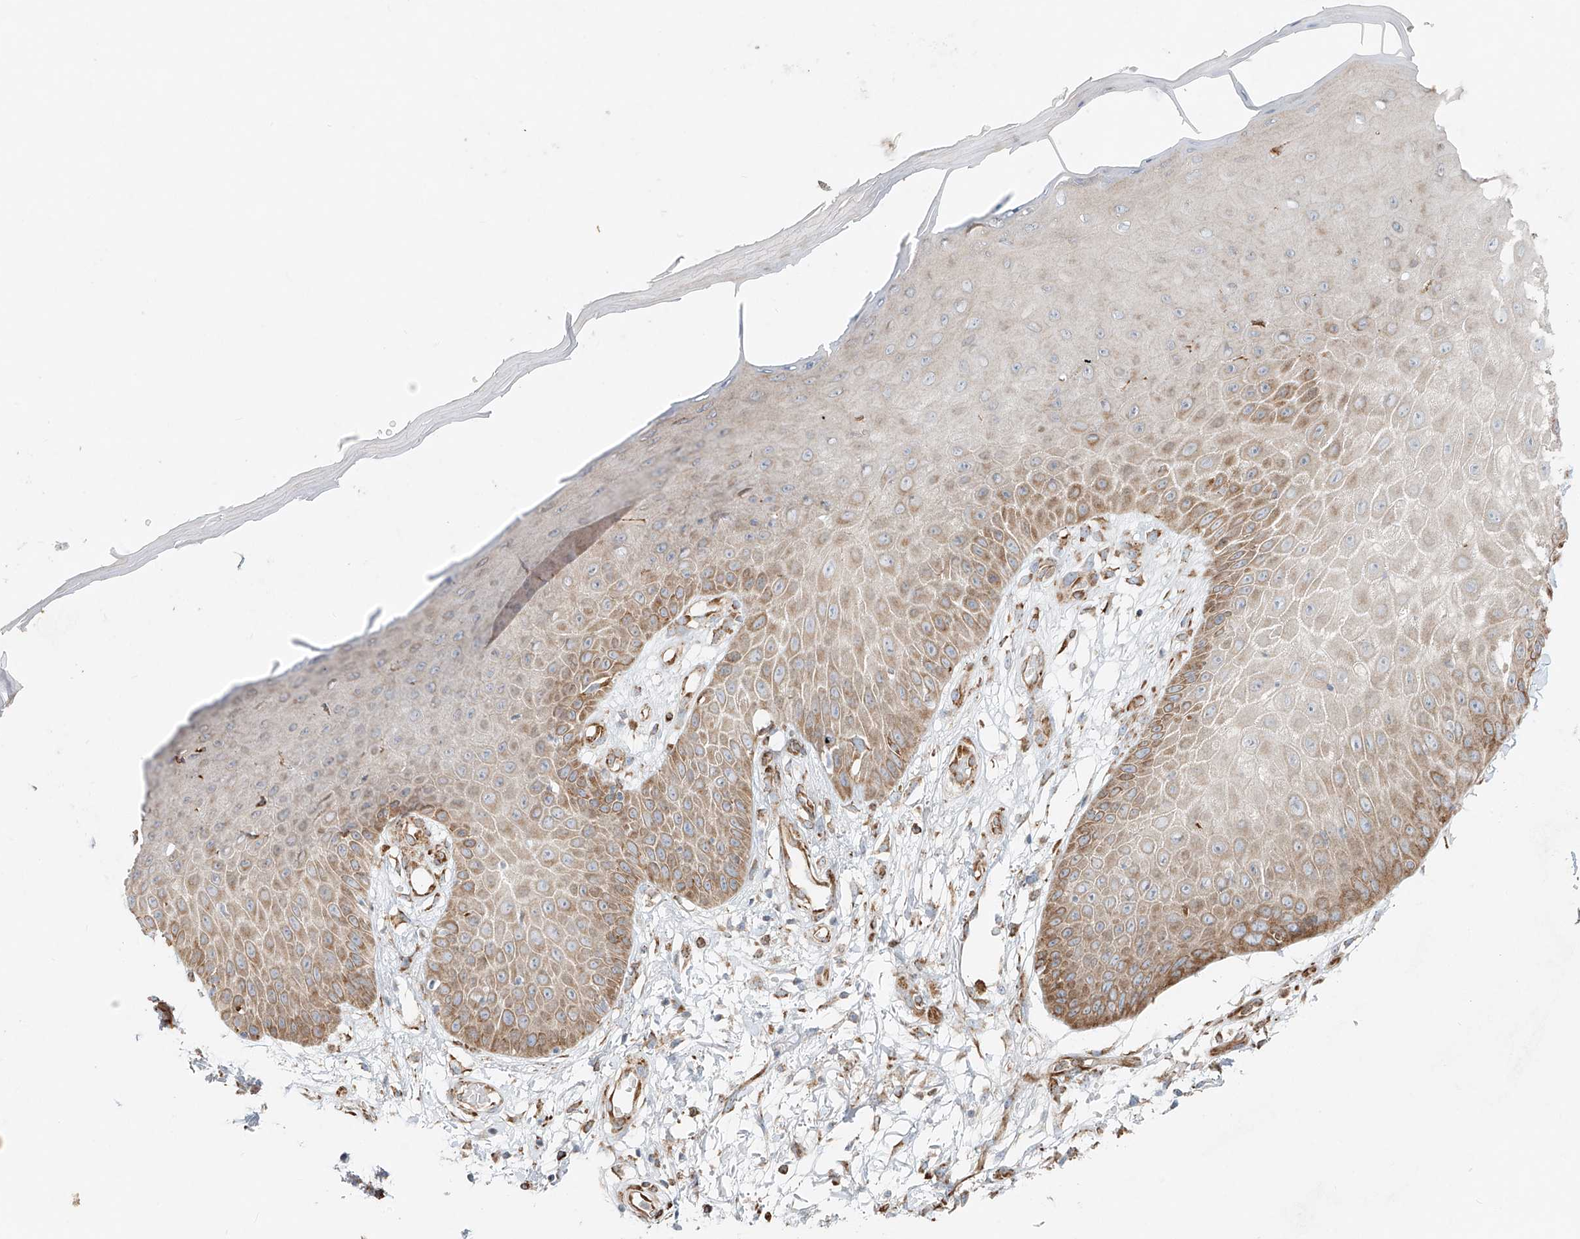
{"staining": {"intensity": "moderate", "quantity": ">75%", "location": "cytoplasmic/membranous"}, "tissue": "skin", "cell_type": "Fibroblasts", "image_type": "normal", "snomed": [{"axis": "morphology", "description": "Normal tissue, NOS"}, {"axis": "morphology", "description": "Inflammation, NOS"}, {"axis": "topography", "description": "Skin"}], "caption": "Protein positivity by immunohistochemistry (IHC) exhibits moderate cytoplasmic/membranous positivity in approximately >75% of fibroblasts in unremarkable skin. (Brightfield microscopy of DAB IHC at high magnification).", "gene": "EIPR1", "patient": {"sex": "female", "age": 44}}